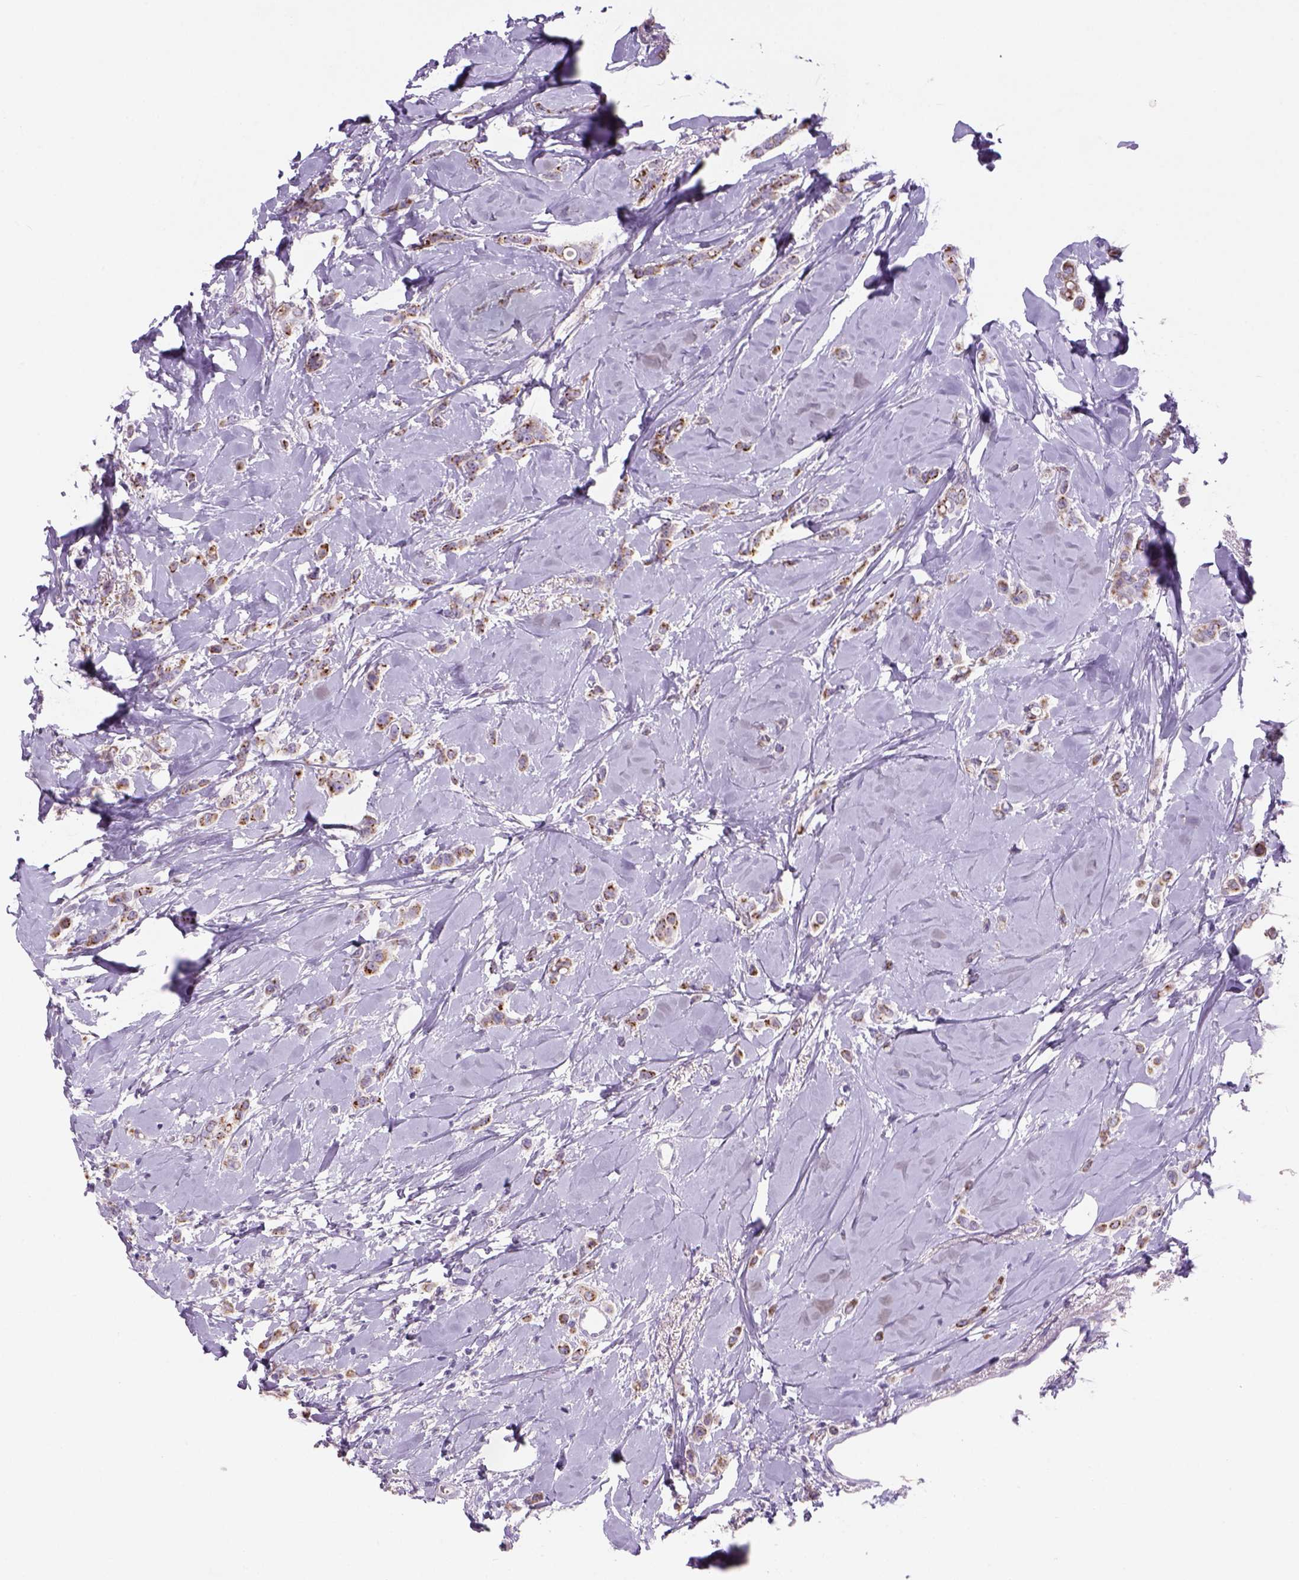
{"staining": {"intensity": "weak", "quantity": "25%-75%", "location": "cytoplasmic/membranous"}, "tissue": "breast cancer", "cell_type": "Tumor cells", "image_type": "cancer", "snomed": [{"axis": "morphology", "description": "Lobular carcinoma"}, {"axis": "topography", "description": "Breast"}], "caption": "Immunohistochemical staining of lobular carcinoma (breast) displays low levels of weak cytoplasmic/membranous positivity in approximately 25%-75% of tumor cells. (DAB IHC with brightfield microscopy, high magnification).", "gene": "ADGRV1", "patient": {"sex": "female", "age": 66}}